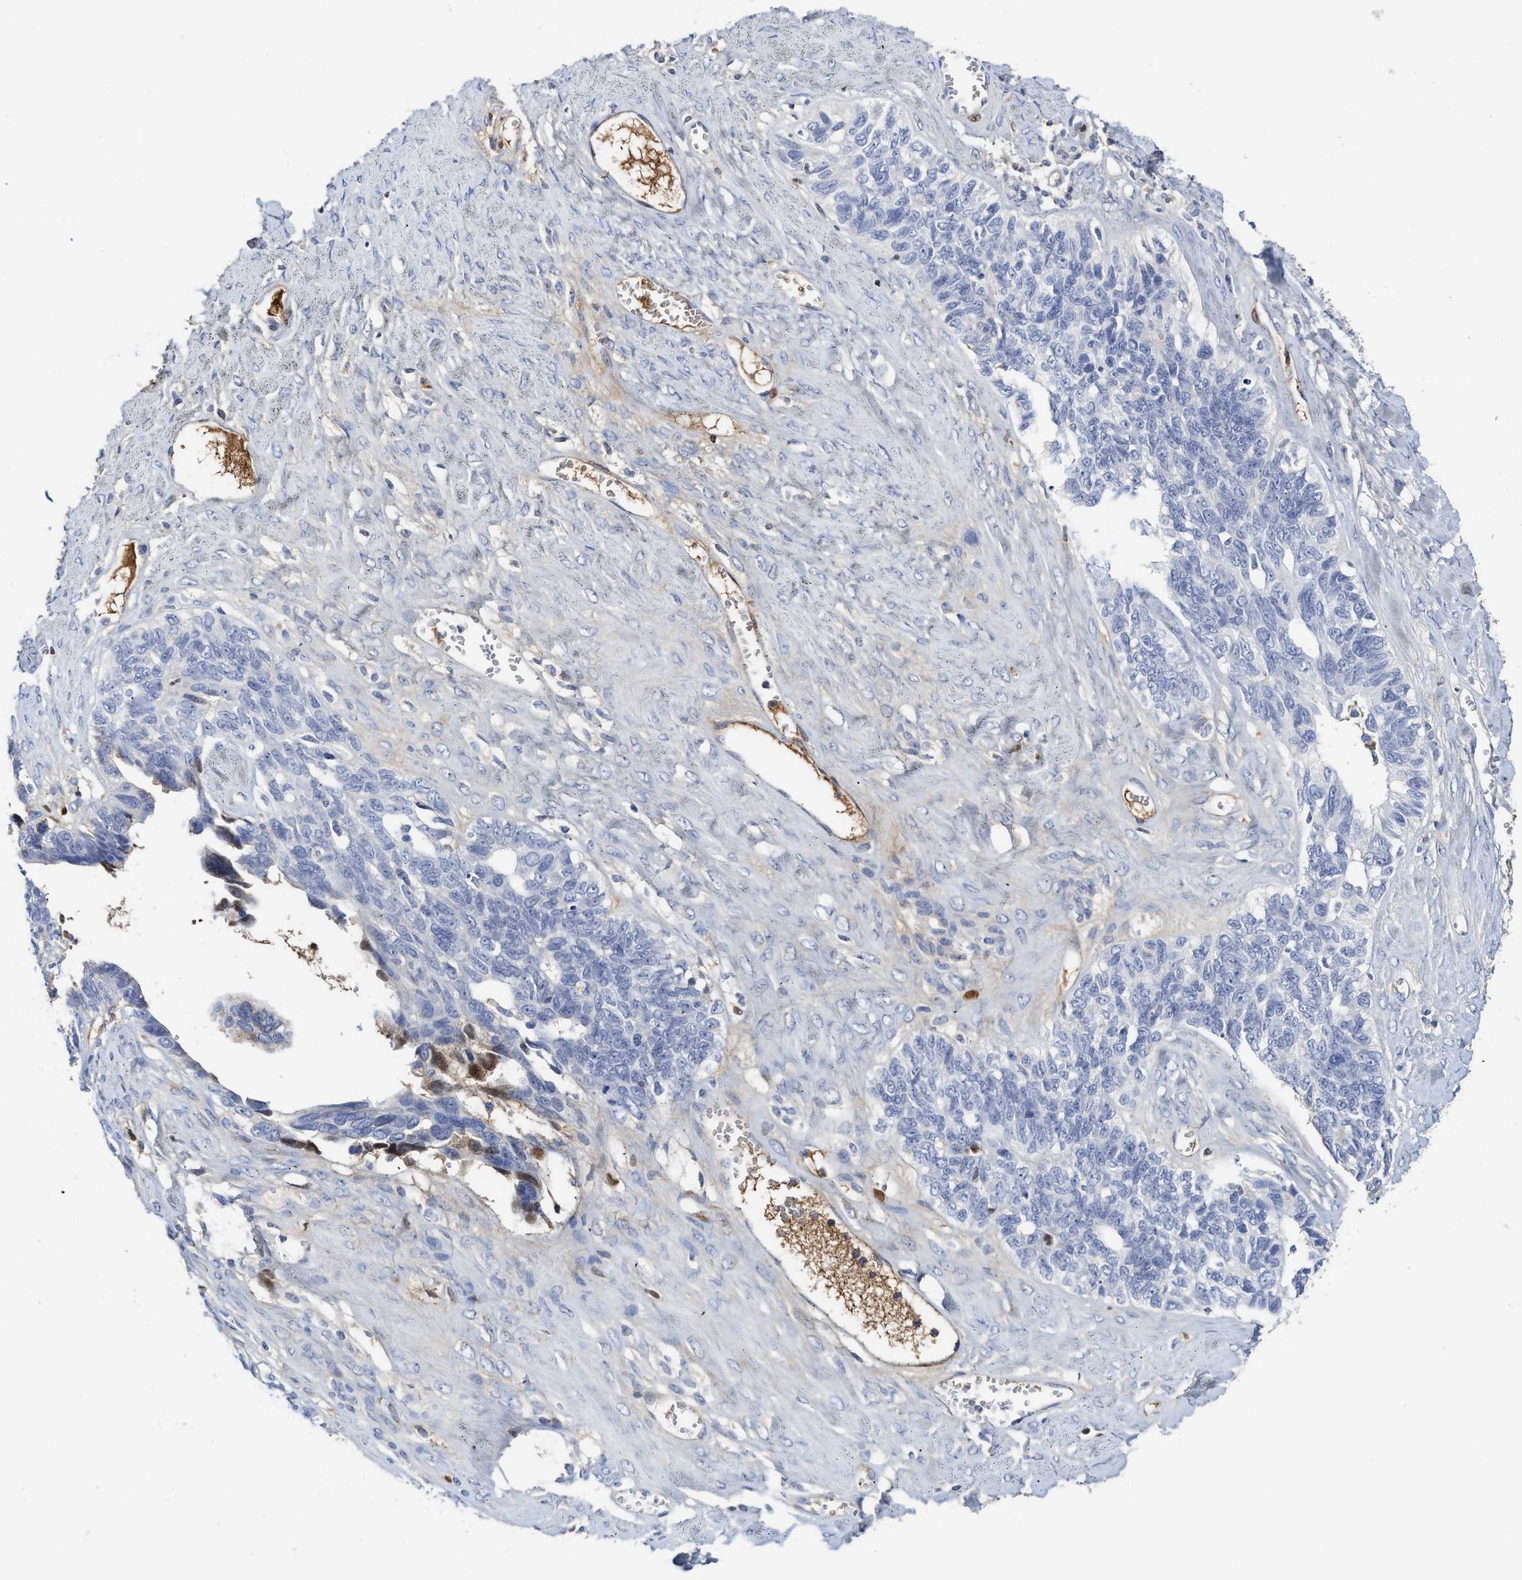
{"staining": {"intensity": "negative", "quantity": "none", "location": "none"}, "tissue": "ovarian cancer", "cell_type": "Tumor cells", "image_type": "cancer", "snomed": [{"axis": "morphology", "description": "Cystadenocarcinoma, serous, NOS"}, {"axis": "topography", "description": "Ovary"}], "caption": "This is an IHC photomicrograph of human serous cystadenocarcinoma (ovarian). There is no positivity in tumor cells.", "gene": "C2", "patient": {"sex": "female", "age": 79}}